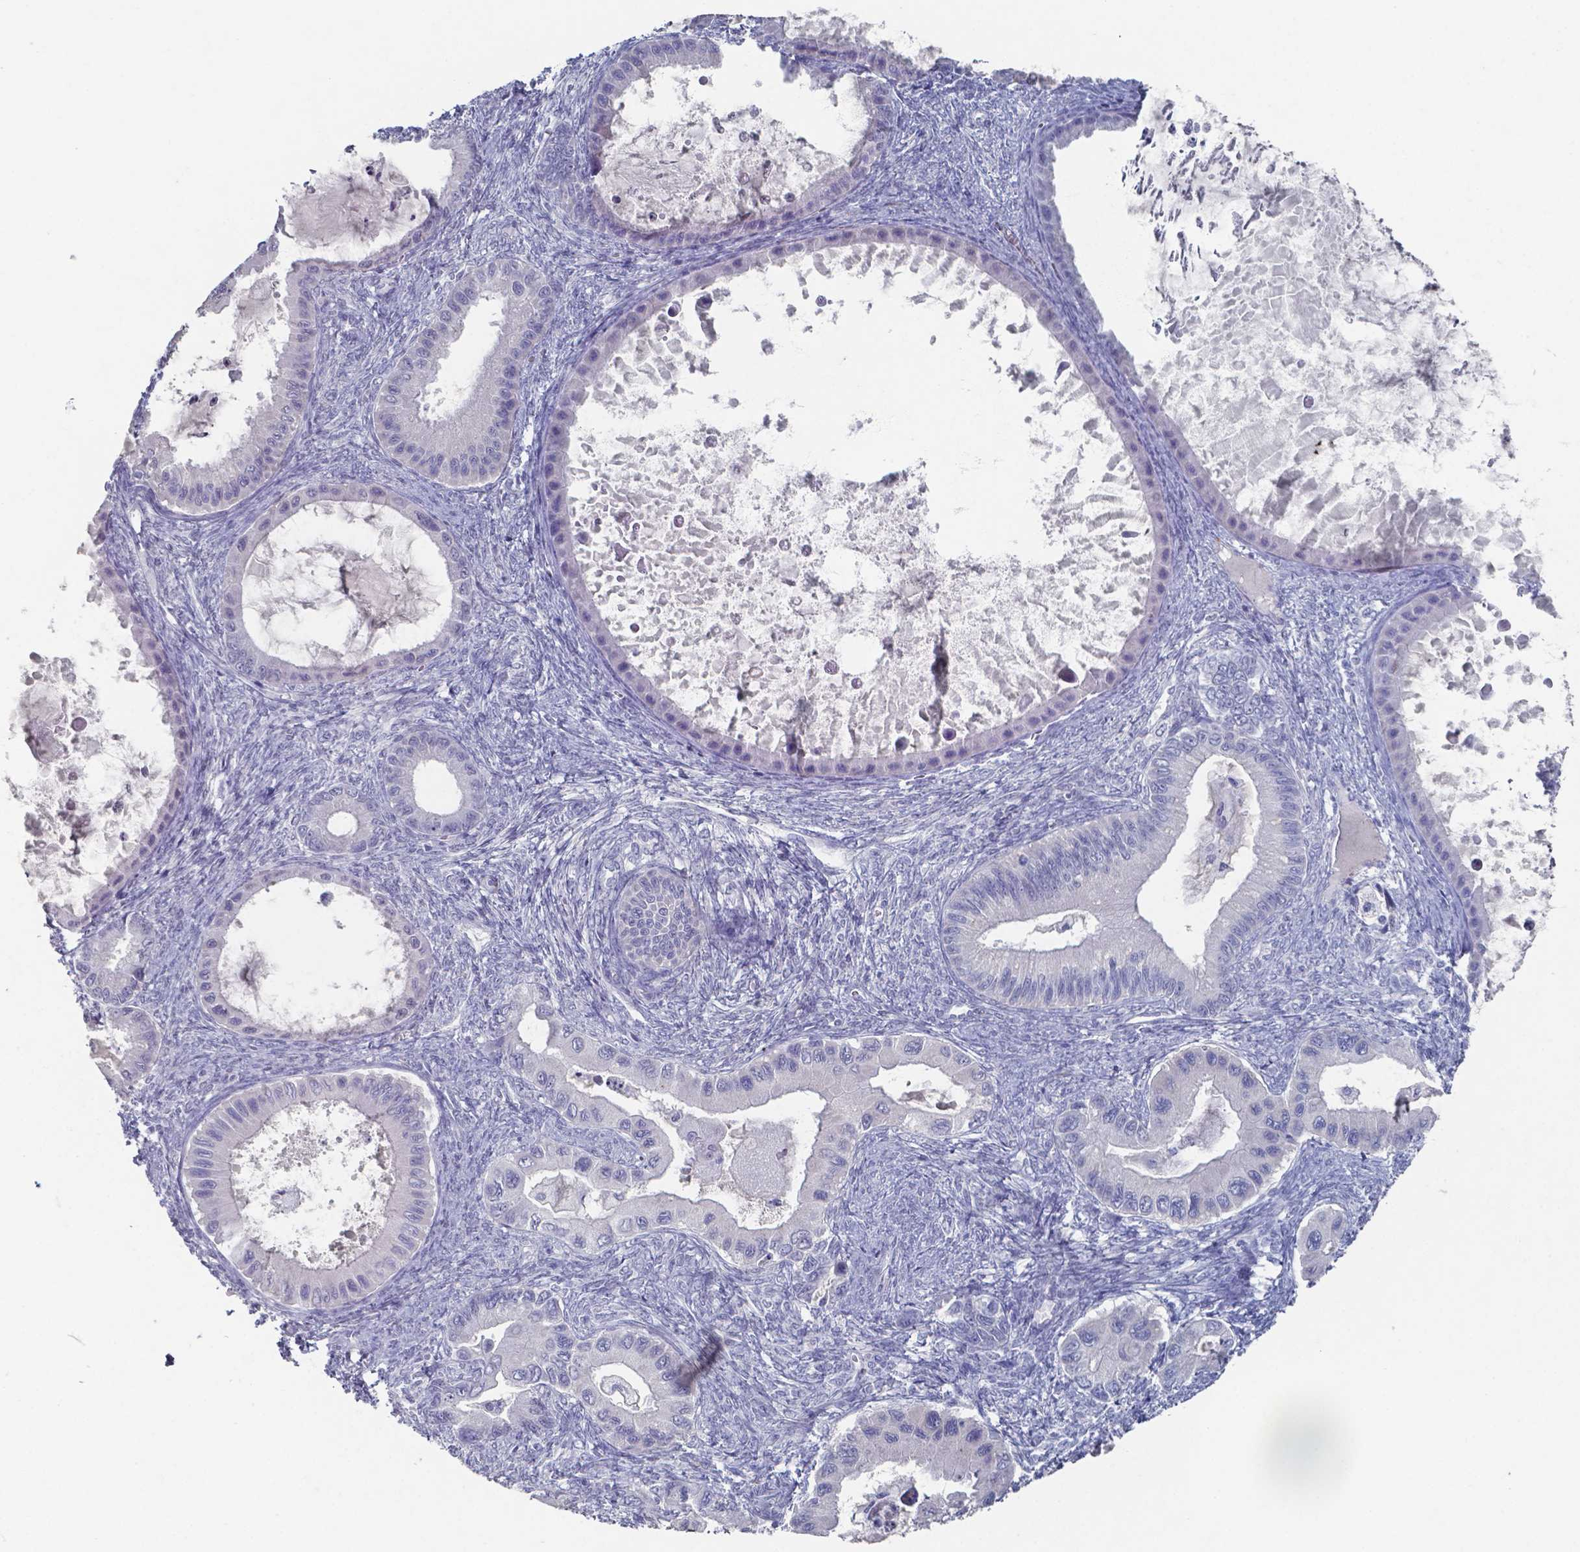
{"staining": {"intensity": "negative", "quantity": "none", "location": "none"}, "tissue": "ovarian cancer", "cell_type": "Tumor cells", "image_type": "cancer", "snomed": [{"axis": "morphology", "description": "Cystadenocarcinoma, mucinous, NOS"}, {"axis": "topography", "description": "Ovary"}], "caption": "There is no significant positivity in tumor cells of mucinous cystadenocarcinoma (ovarian). The staining is performed using DAB brown chromogen with nuclei counter-stained in using hematoxylin.", "gene": "PLA2R1", "patient": {"sex": "female", "age": 64}}